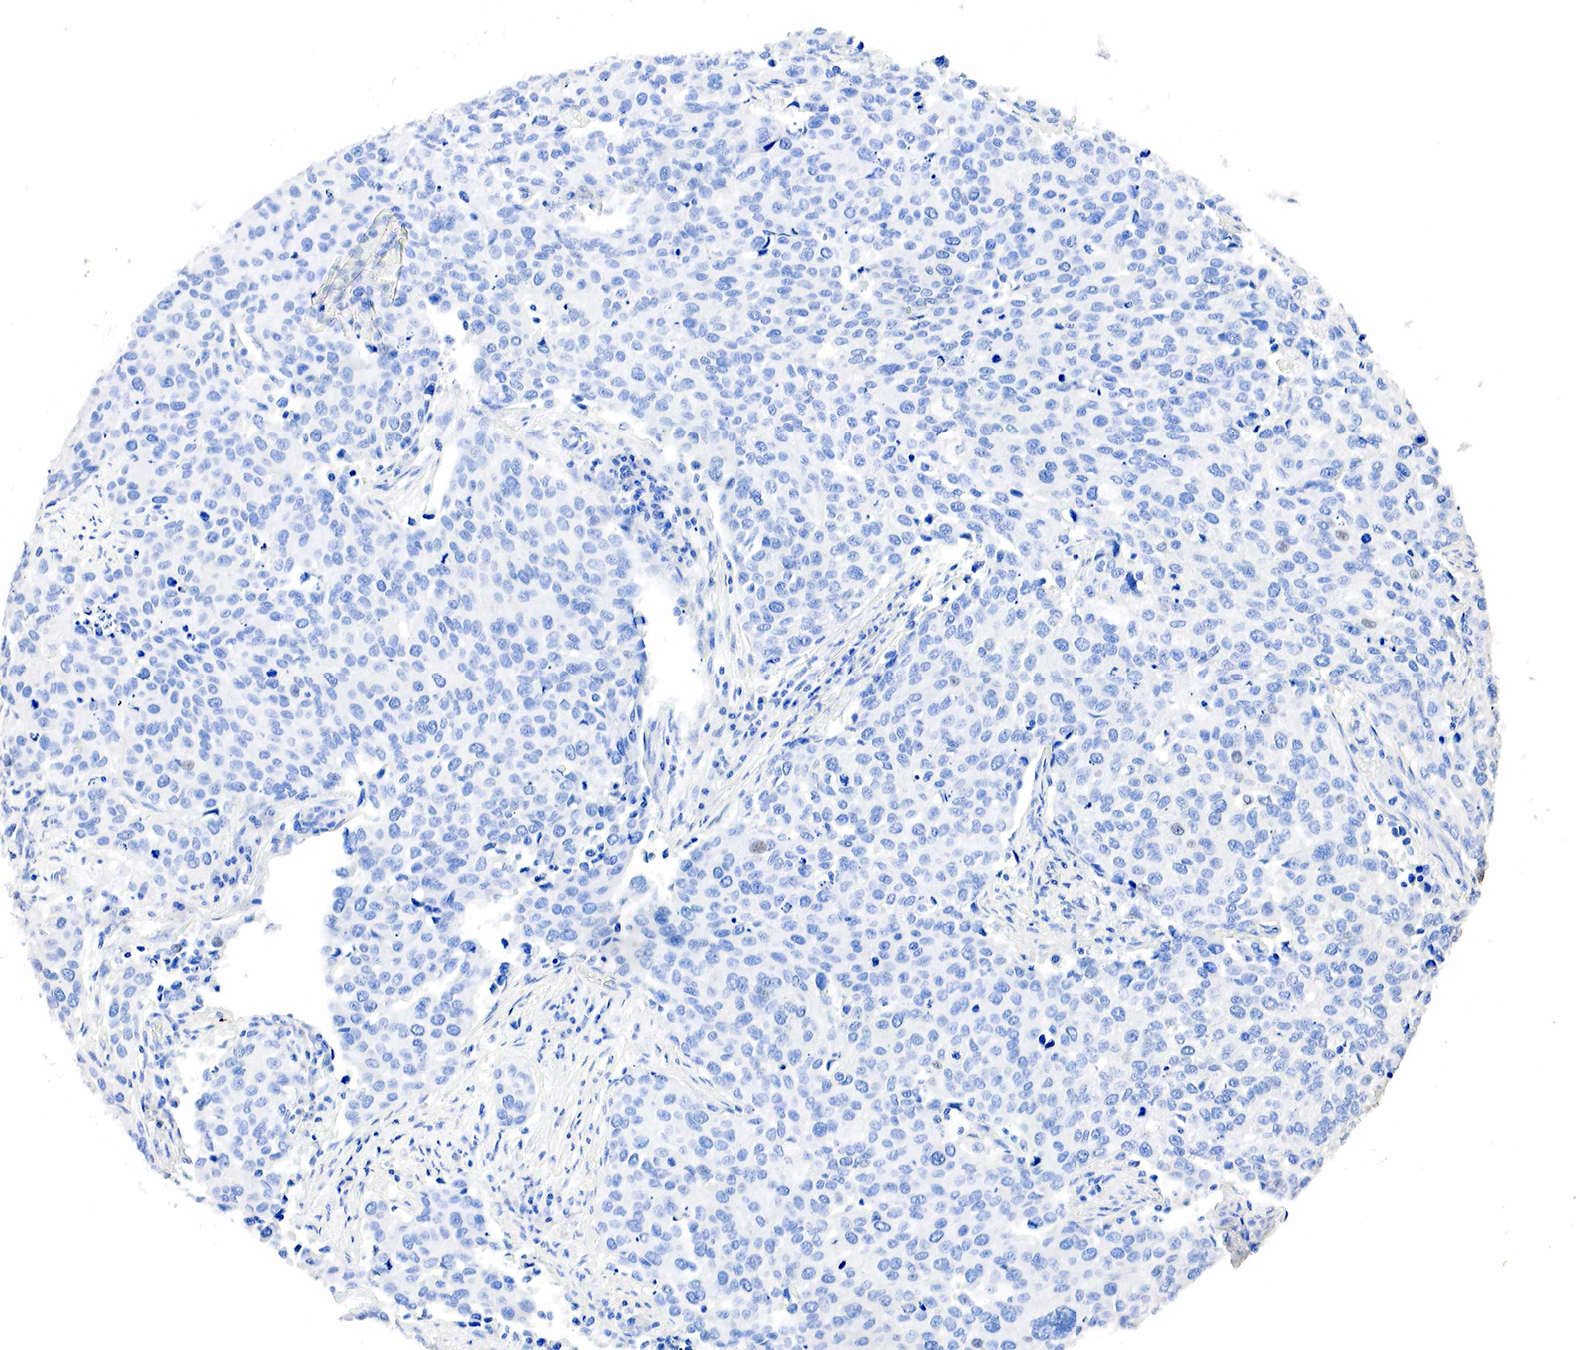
{"staining": {"intensity": "negative", "quantity": "none", "location": "none"}, "tissue": "cervical cancer", "cell_type": "Tumor cells", "image_type": "cancer", "snomed": [{"axis": "morphology", "description": "Squamous cell carcinoma, NOS"}, {"axis": "topography", "description": "Cervix"}], "caption": "This is a micrograph of immunohistochemistry (IHC) staining of squamous cell carcinoma (cervical), which shows no expression in tumor cells.", "gene": "SST", "patient": {"sex": "female", "age": 54}}